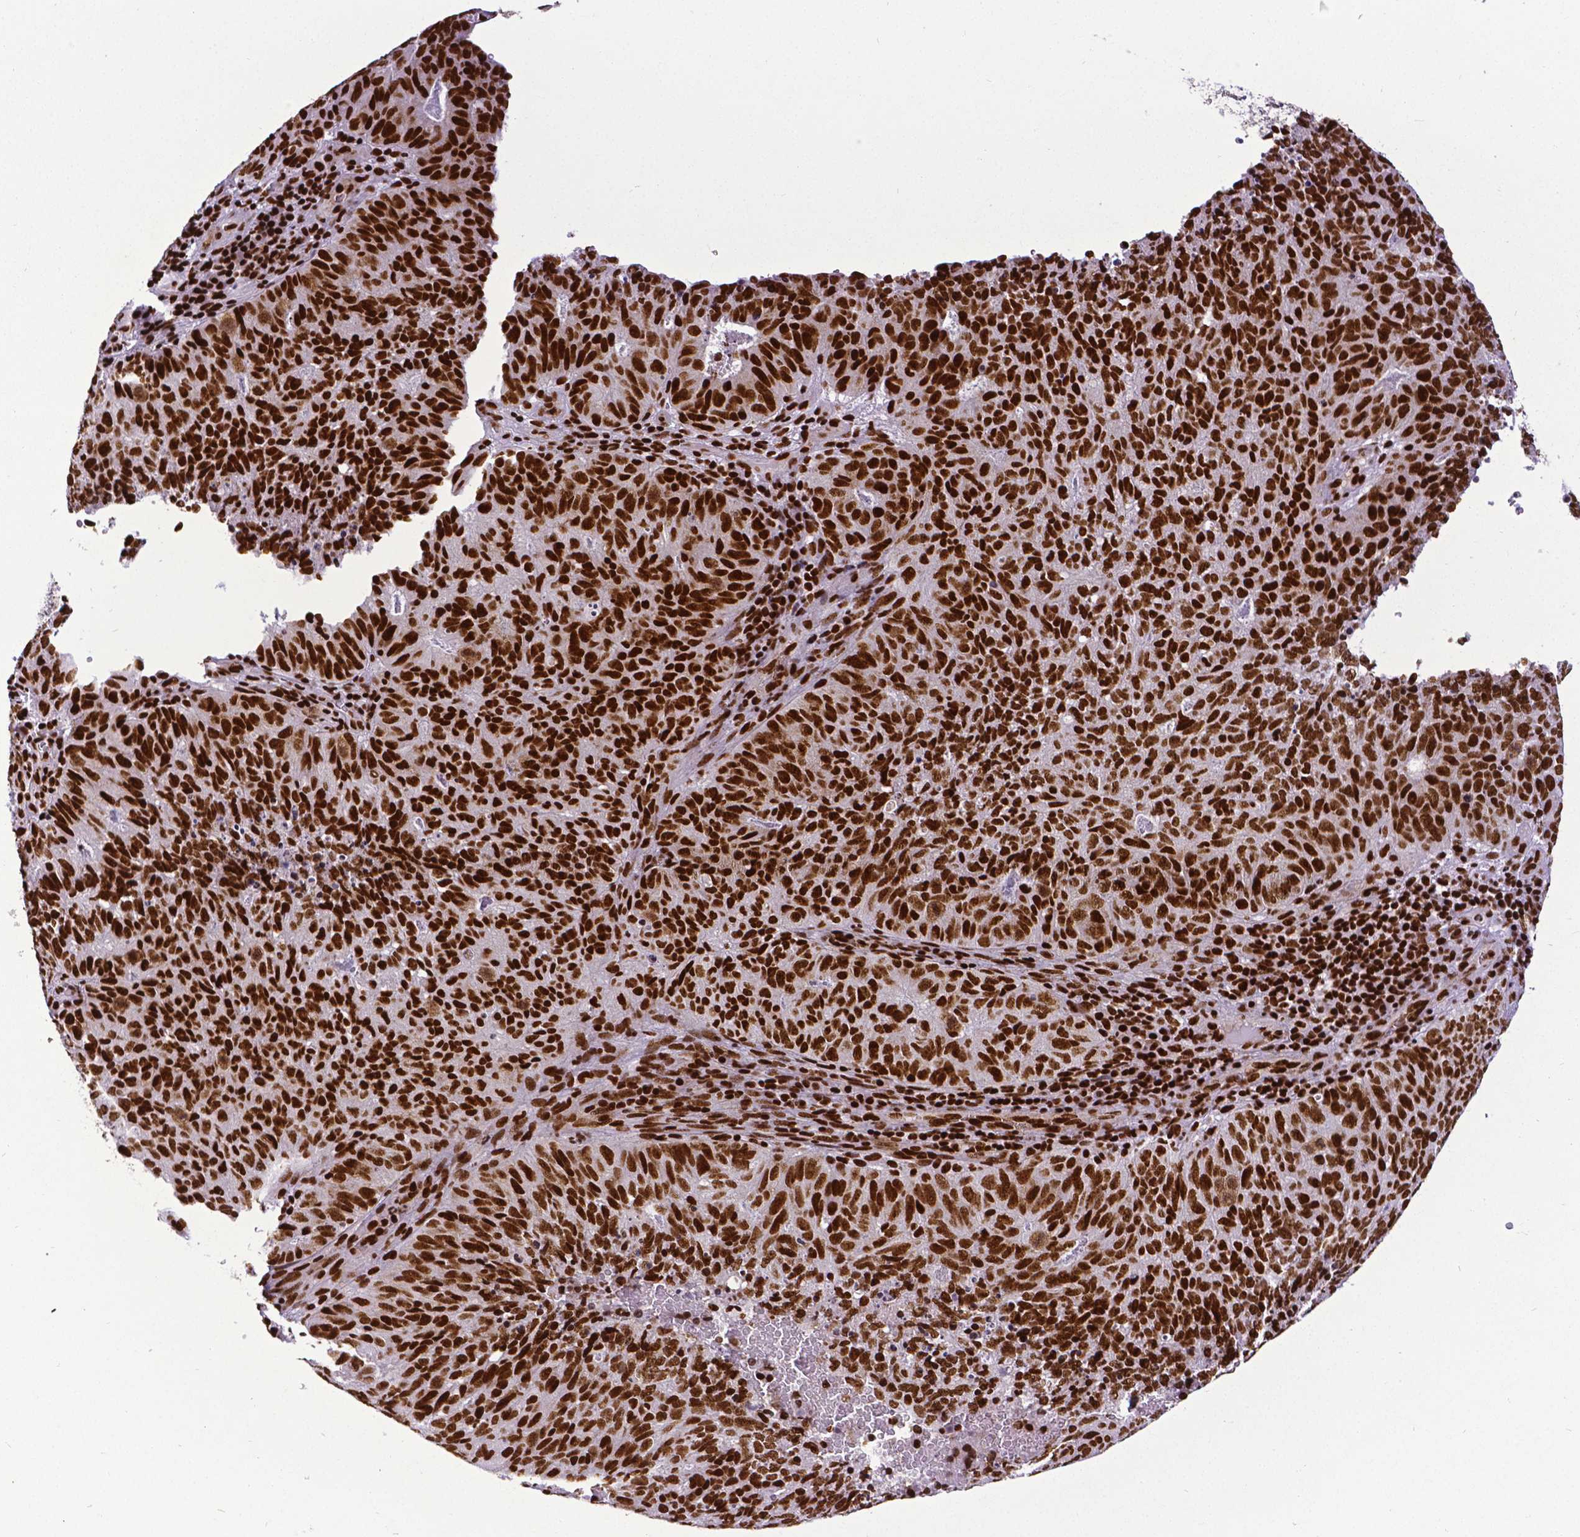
{"staining": {"intensity": "strong", "quantity": ">75%", "location": "nuclear"}, "tissue": "cervical cancer", "cell_type": "Tumor cells", "image_type": "cancer", "snomed": [{"axis": "morphology", "description": "Adenocarcinoma, NOS"}, {"axis": "topography", "description": "Cervix"}], "caption": "Human cervical cancer (adenocarcinoma) stained with a protein marker demonstrates strong staining in tumor cells.", "gene": "CTCF", "patient": {"sex": "female", "age": 38}}